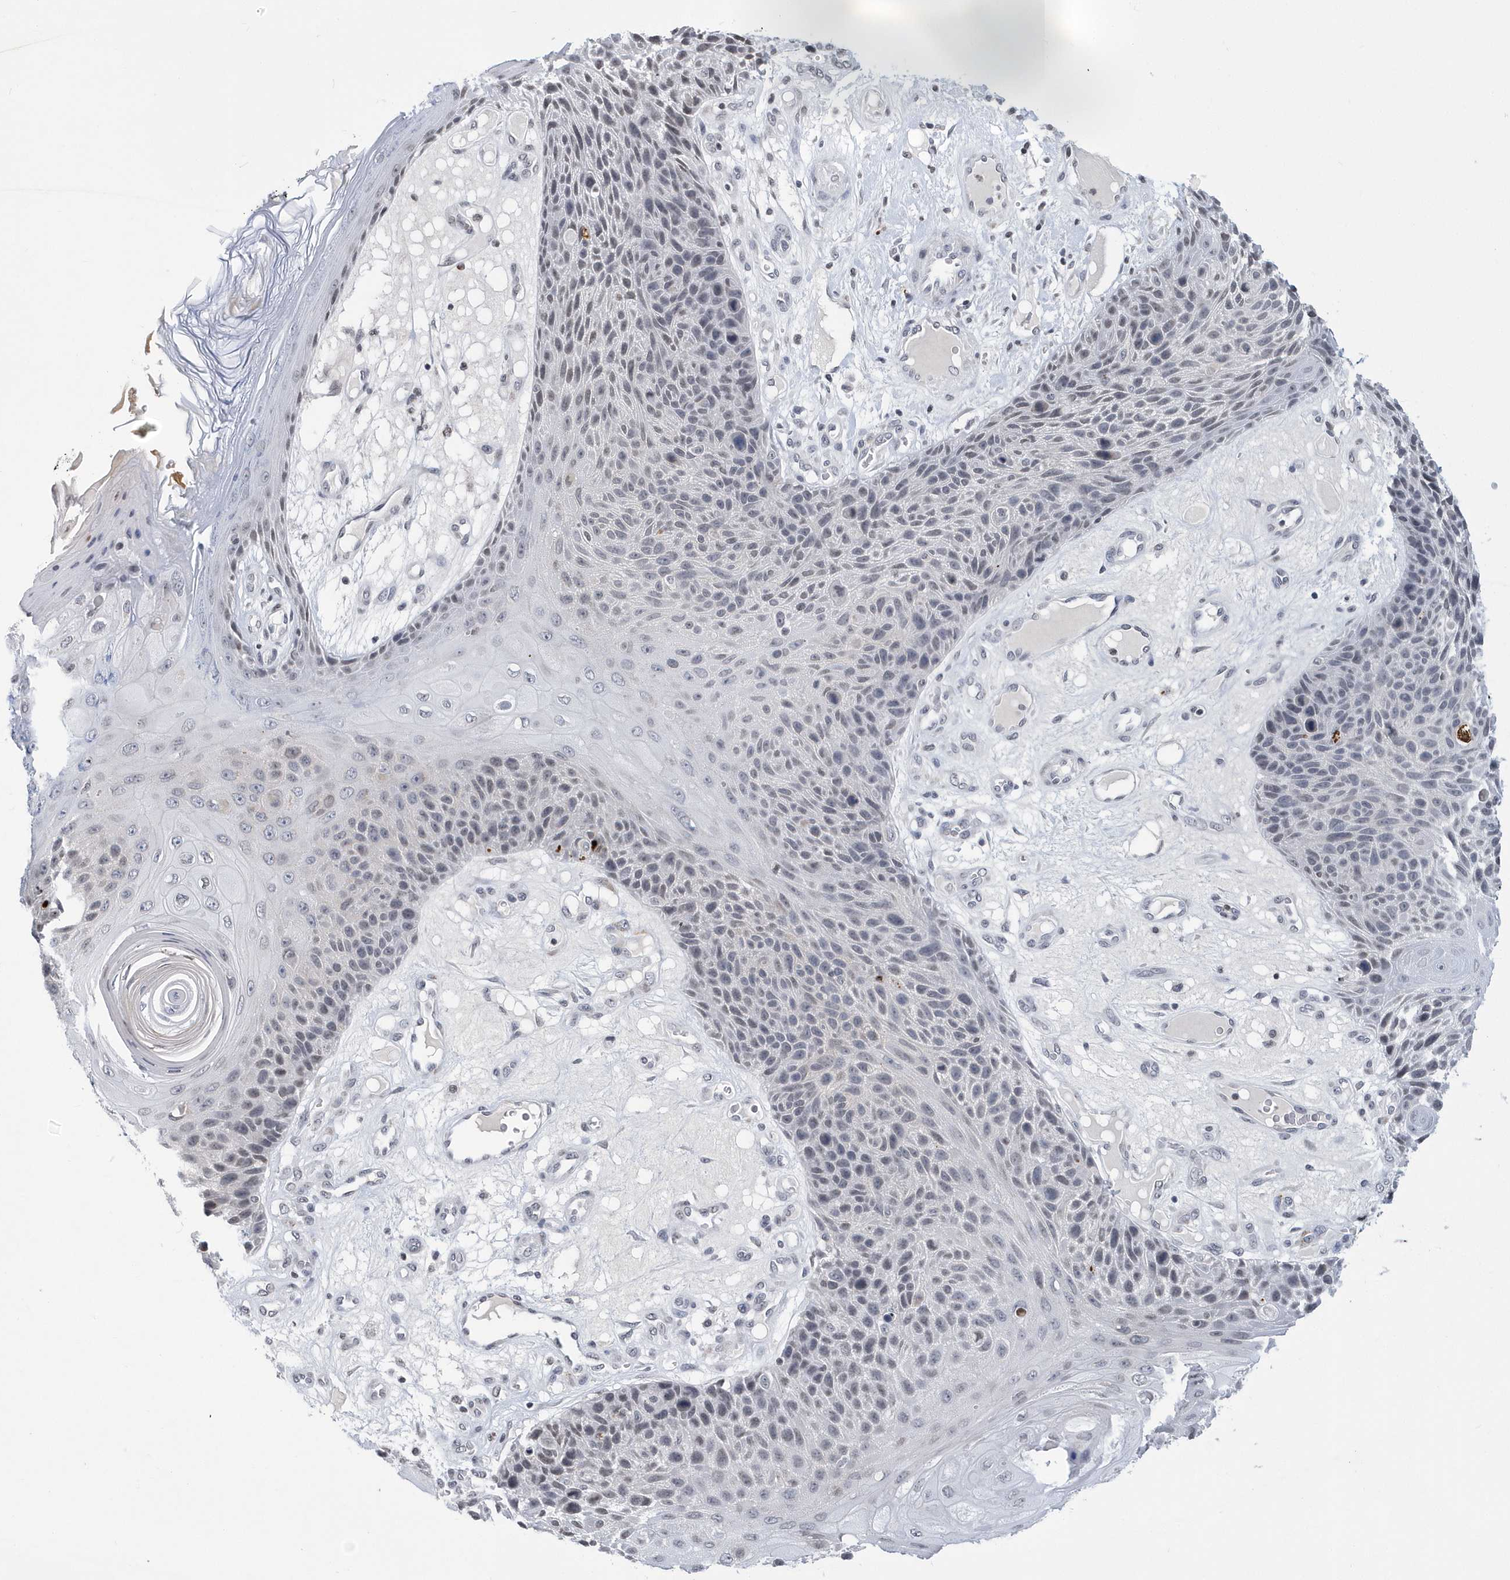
{"staining": {"intensity": "negative", "quantity": "none", "location": "none"}, "tissue": "skin cancer", "cell_type": "Tumor cells", "image_type": "cancer", "snomed": [{"axis": "morphology", "description": "Squamous cell carcinoma, NOS"}, {"axis": "topography", "description": "Skin"}], "caption": "Tumor cells show no significant positivity in skin cancer.", "gene": "VWA5B2", "patient": {"sex": "female", "age": 88}}